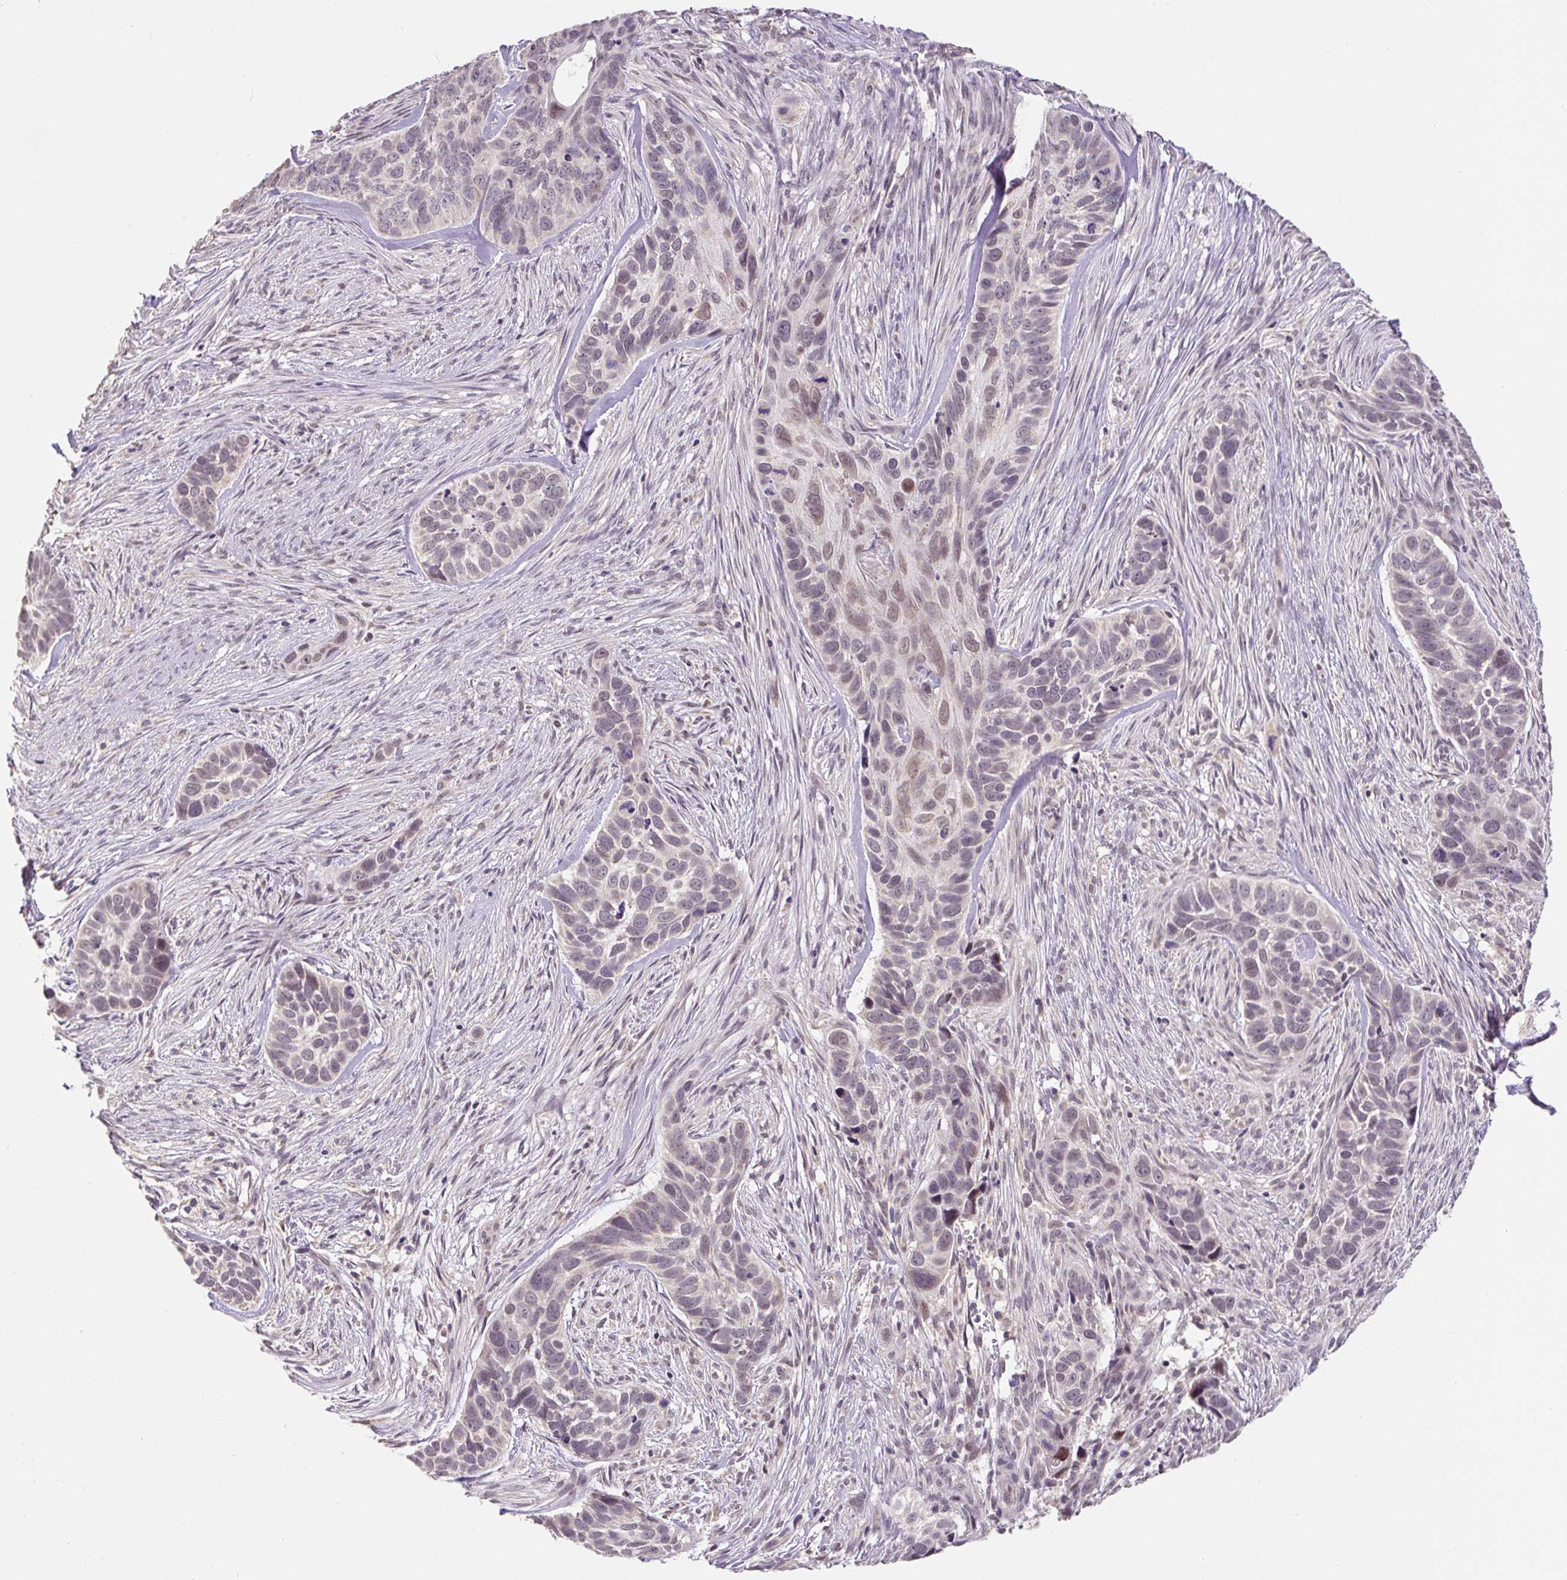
{"staining": {"intensity": "weak", "quantity": "25%-75%", "location": "nuclear"}, "tissue": "skin cancer", "cell_type": "Tumor cells", "image_type": "cancer", "snomed": [{"axis": "morphology", "description": "Basal cell carcinoma"}, {"axis": "topography", "description": "Skin"}], "caption": "An immunohistochemistry micrograph of tumor tissue is shown. Protein staining in brown highlights weak nuclear positivity in basal cell carcinoma (skin) within tumor cells.", "gene": "MFSD9", "patient": {"sex": "female", "age": 82}}